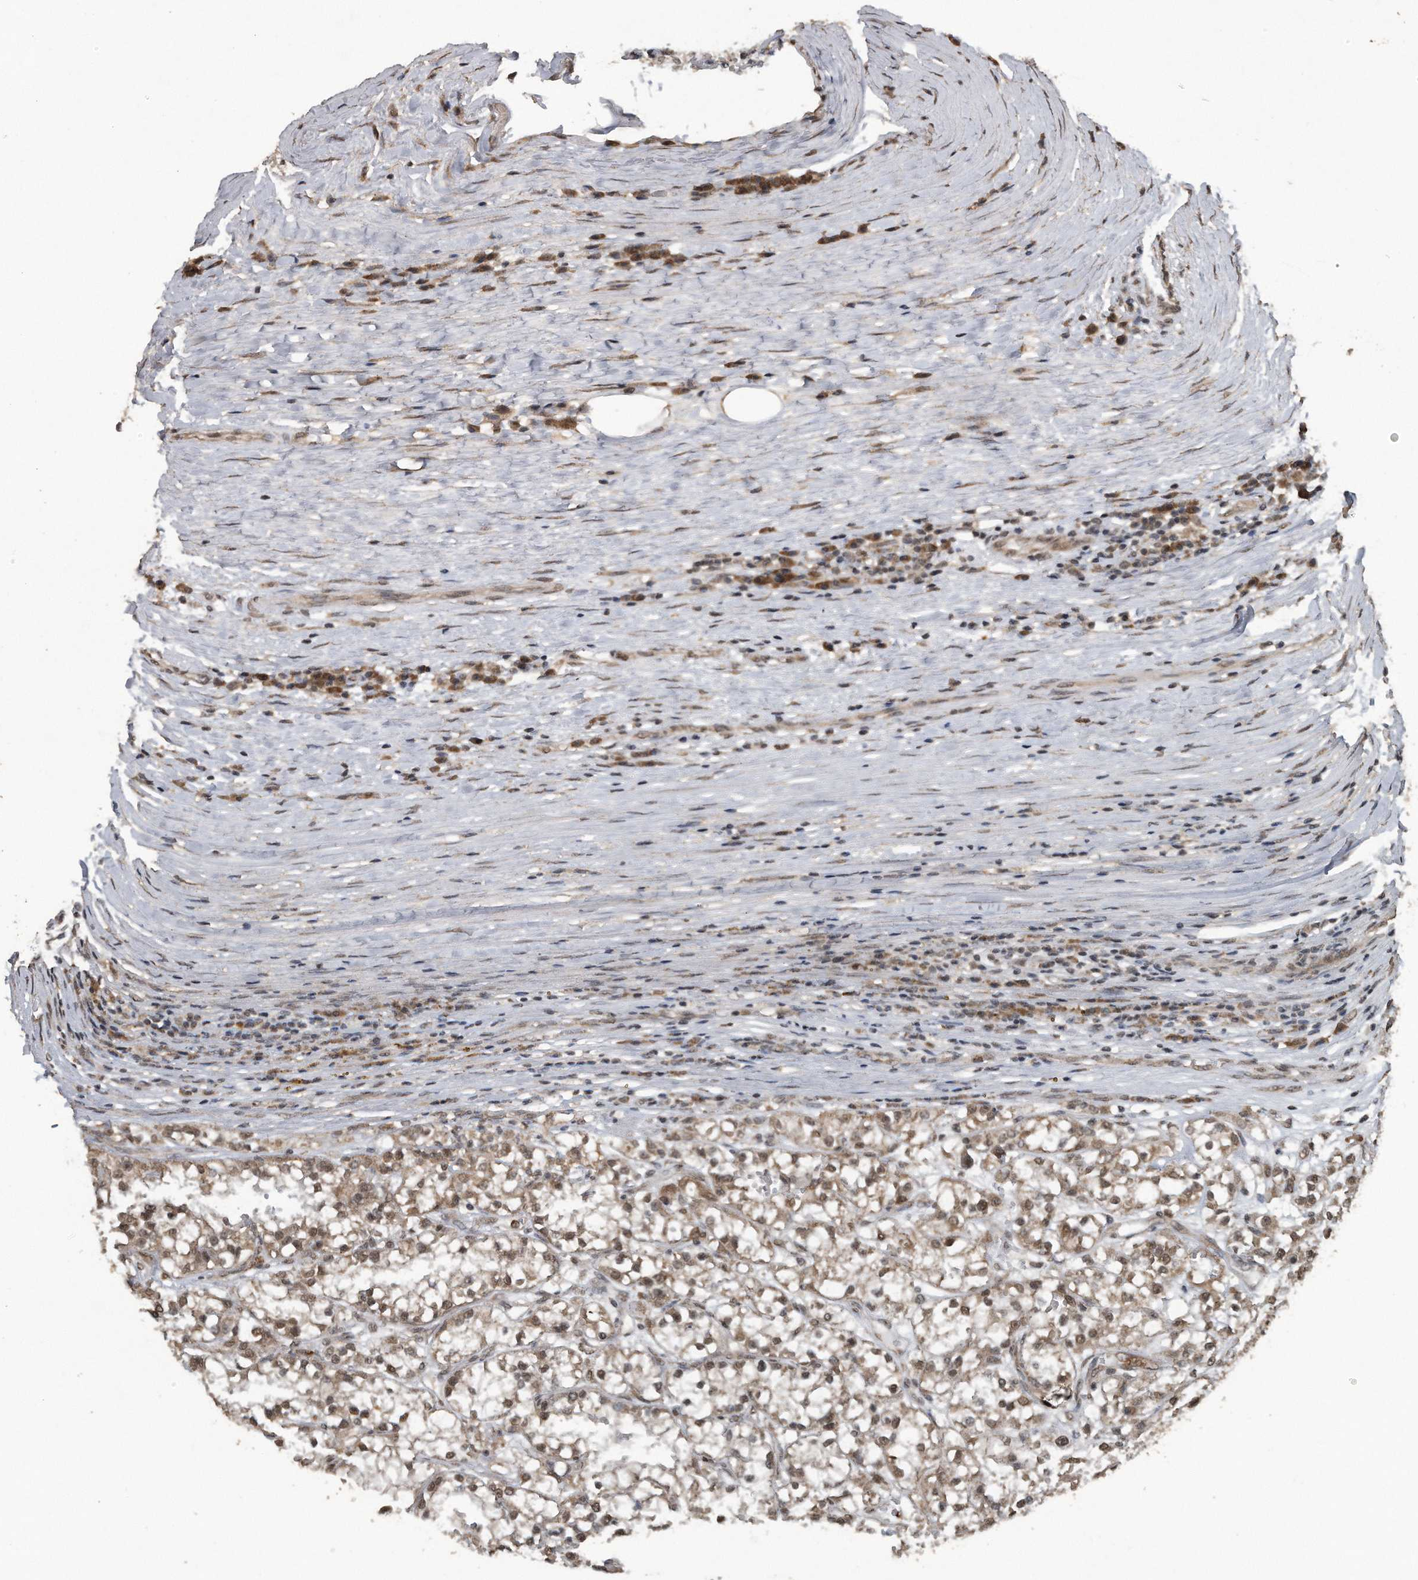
{"staining": {"intensity": "moderate", "quantity": ">75%", "location": "cytoplasmic/membranous,nuclear"}, "tissue": "renal cancer", "cell_type": "Tumor cells", "image_type": "cancer", "snomed": [{"axis": "morphology", "description": "Adenocarcinoma, NOS"}, {"axis": "topography", "description": "Kidney"}], "caption": "Tumor cells demonstrate moderate cytoplasmic/membranous and nuclear positivity in approximately >75% of cells in renal cancer (adenocarcinoma).", "gene": "CRYZL1", "patient": {"sex": "female", "age": 52}}